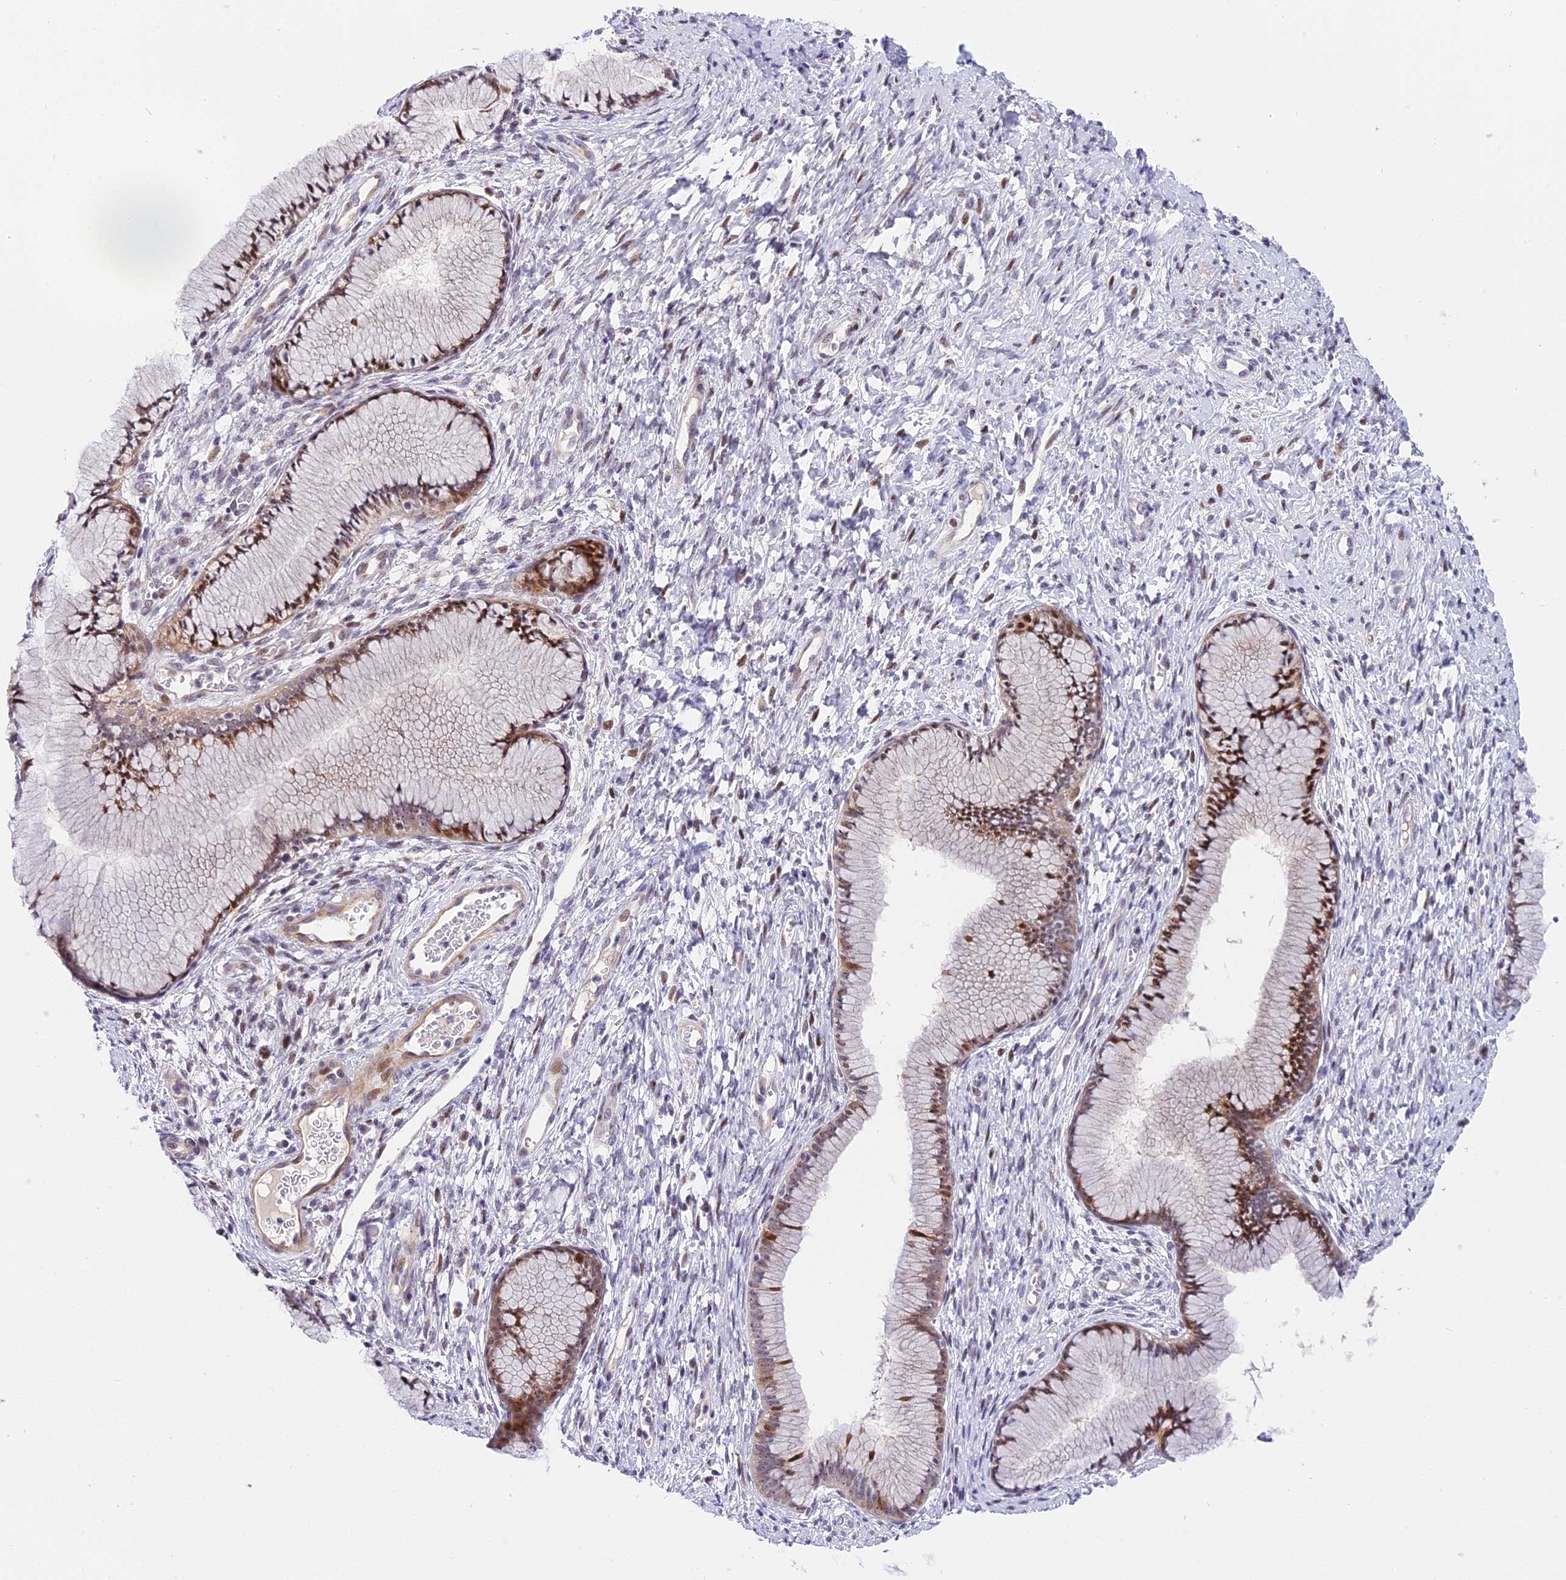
{"staining": {"intensity": "moderate", "quantity": "25%-75%", "location": "nuclear"}, "tissue": "cervix", "cell_type": "Glandular cells", "image_type": "normal", "snomed": [{"axis": "morphology", "description": "Normal tissue, NOS"}, {"axis": "topography", "description": "Cervix"}], "caption": "Protein expression by immunohistochemistry reveals moderate nuclear positivity in about 25%-75% of glandular cells in normal cervix.", "gene": "MIDN", "patient": {"sex": "female", "age": 42}}